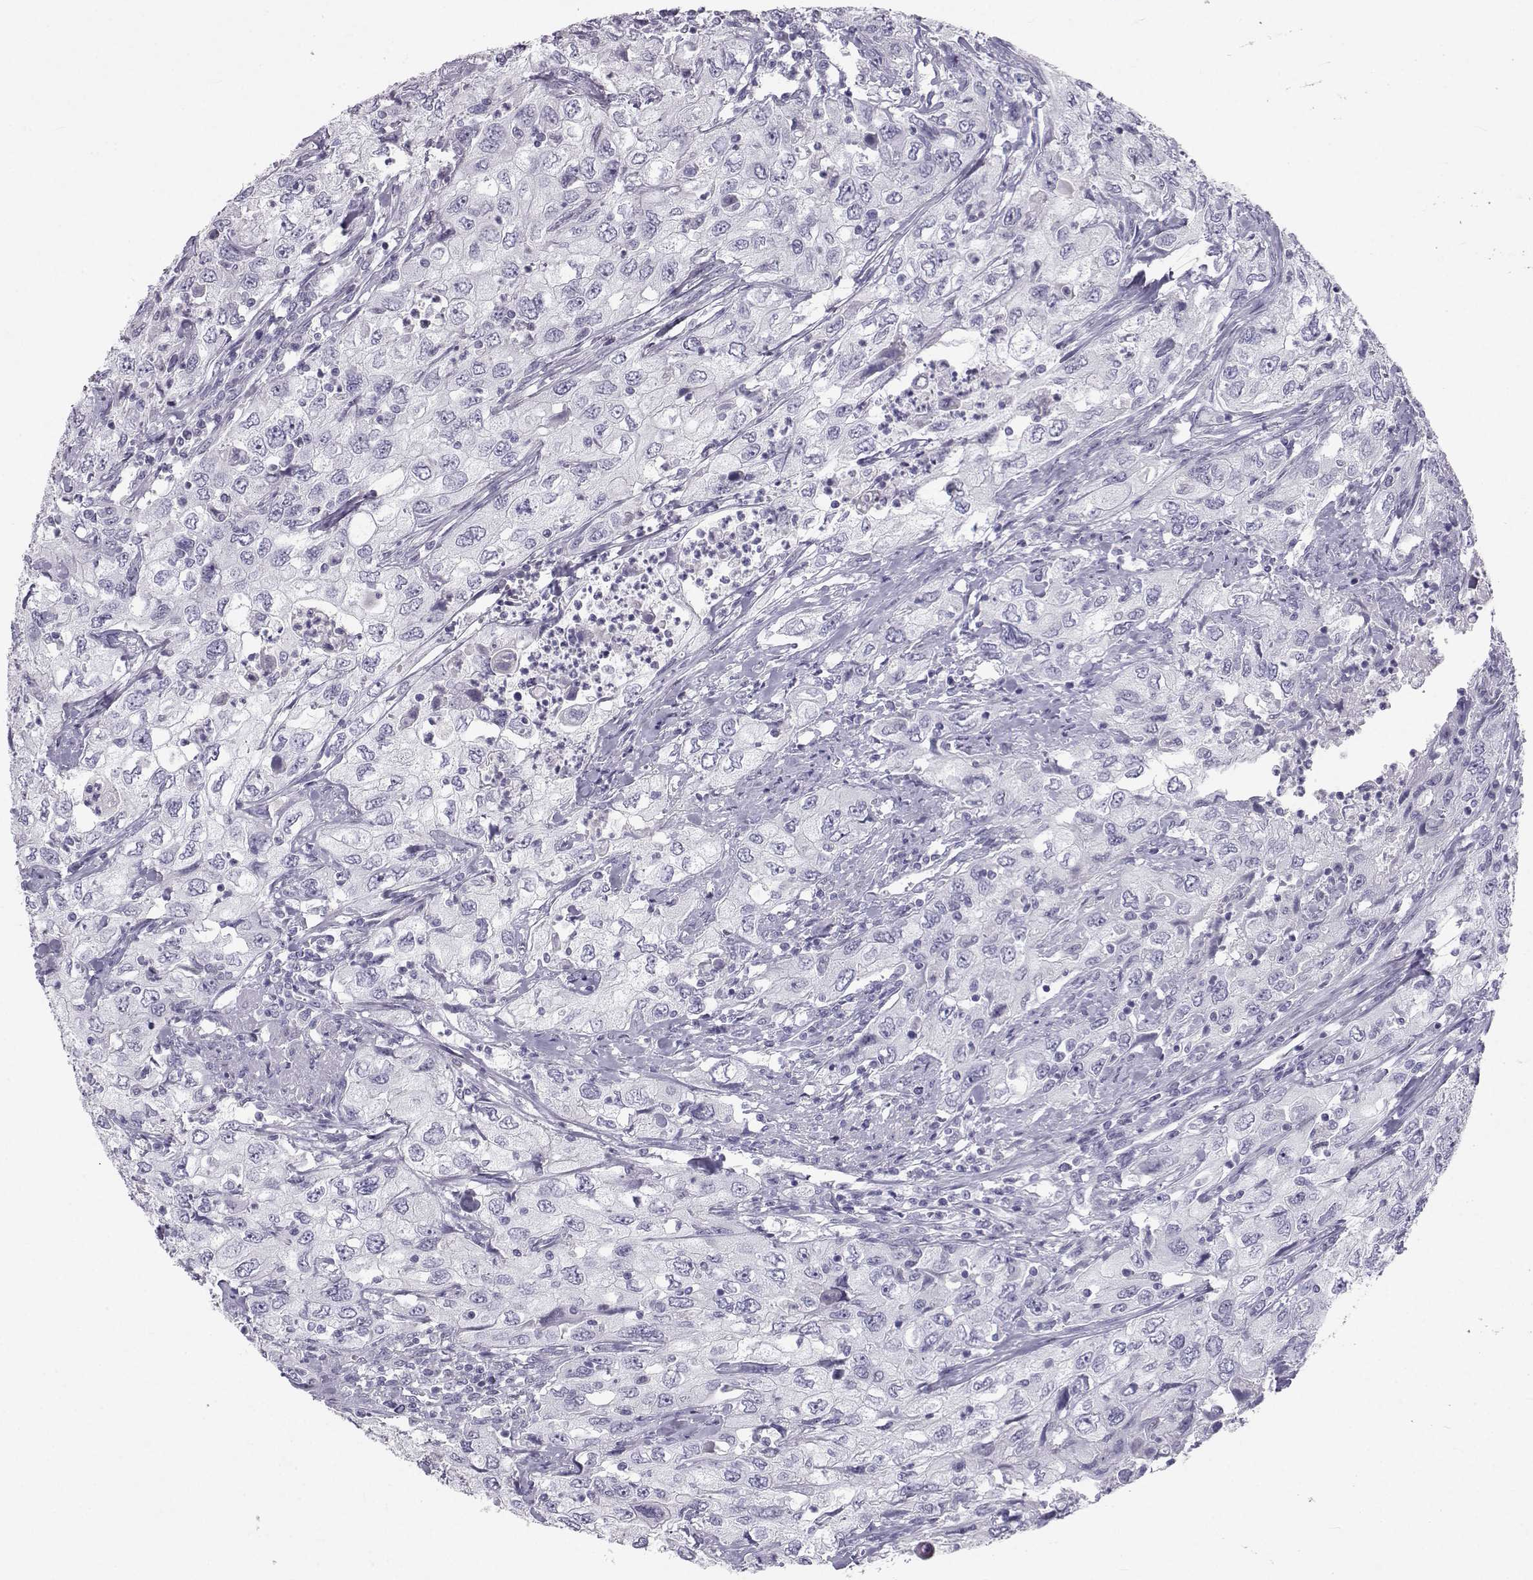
{"staining": {"intensity": "negative", "quantity": "none", "location": "none"}, "tissue": "urothelial cancer", "cell_type": "Tumor cells", "image_type": "cancer", "snomed": [{"axis": "morphology", "description": "Urothelial carcinoma, High grade"}, {"axis": "topography", "description": "Urinary bladder"}], "caption": "IHC image of human urothelial cancer stained for a protein (brown), which shows no expression in tumor cells. Nuclei are stained in blue.", "gene": "PCSK1N", "patient": {"sex": "male", "age": 76}}